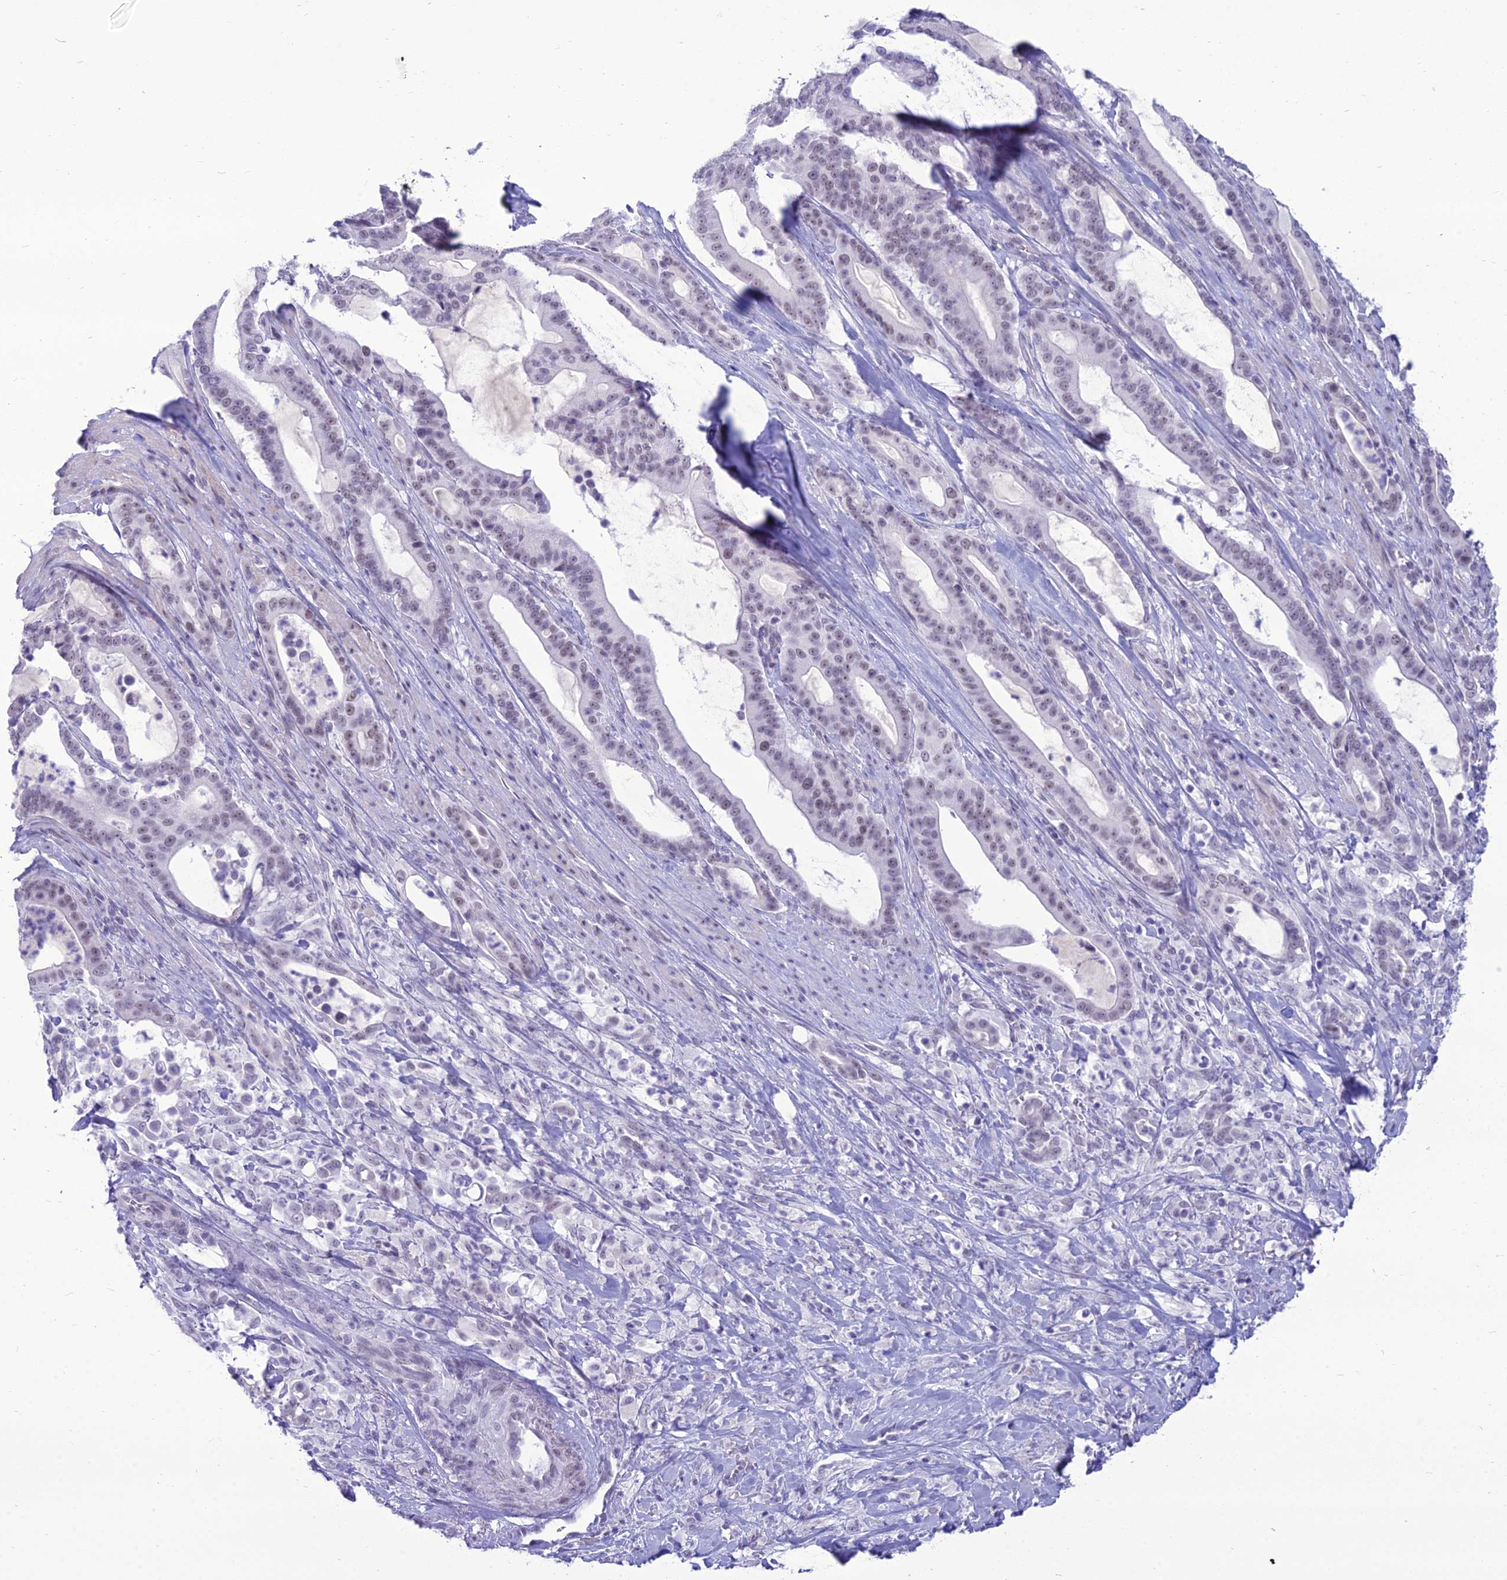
{"staining": {"intensity": "weak", "quantity": "25%-75%", "location": "nuclear"}, "tissue": "pancreatic cancer", "cell_type": "Tumor cells", "image_type": "cancer", "snomed": [{"axis": "morphology", "description": "Adenocarcinoma, NOS"}, {"axis": "topography", "description": "Pancreas"}], "caption": "Human pancreatic cancer (adenocarcinoma) stained with a brown dye displays weak nuclear positive expression in approximately 25%-75% of tumor cells.", "gene": "DHX40", "patient": {"sex": "male", "age": 63}}